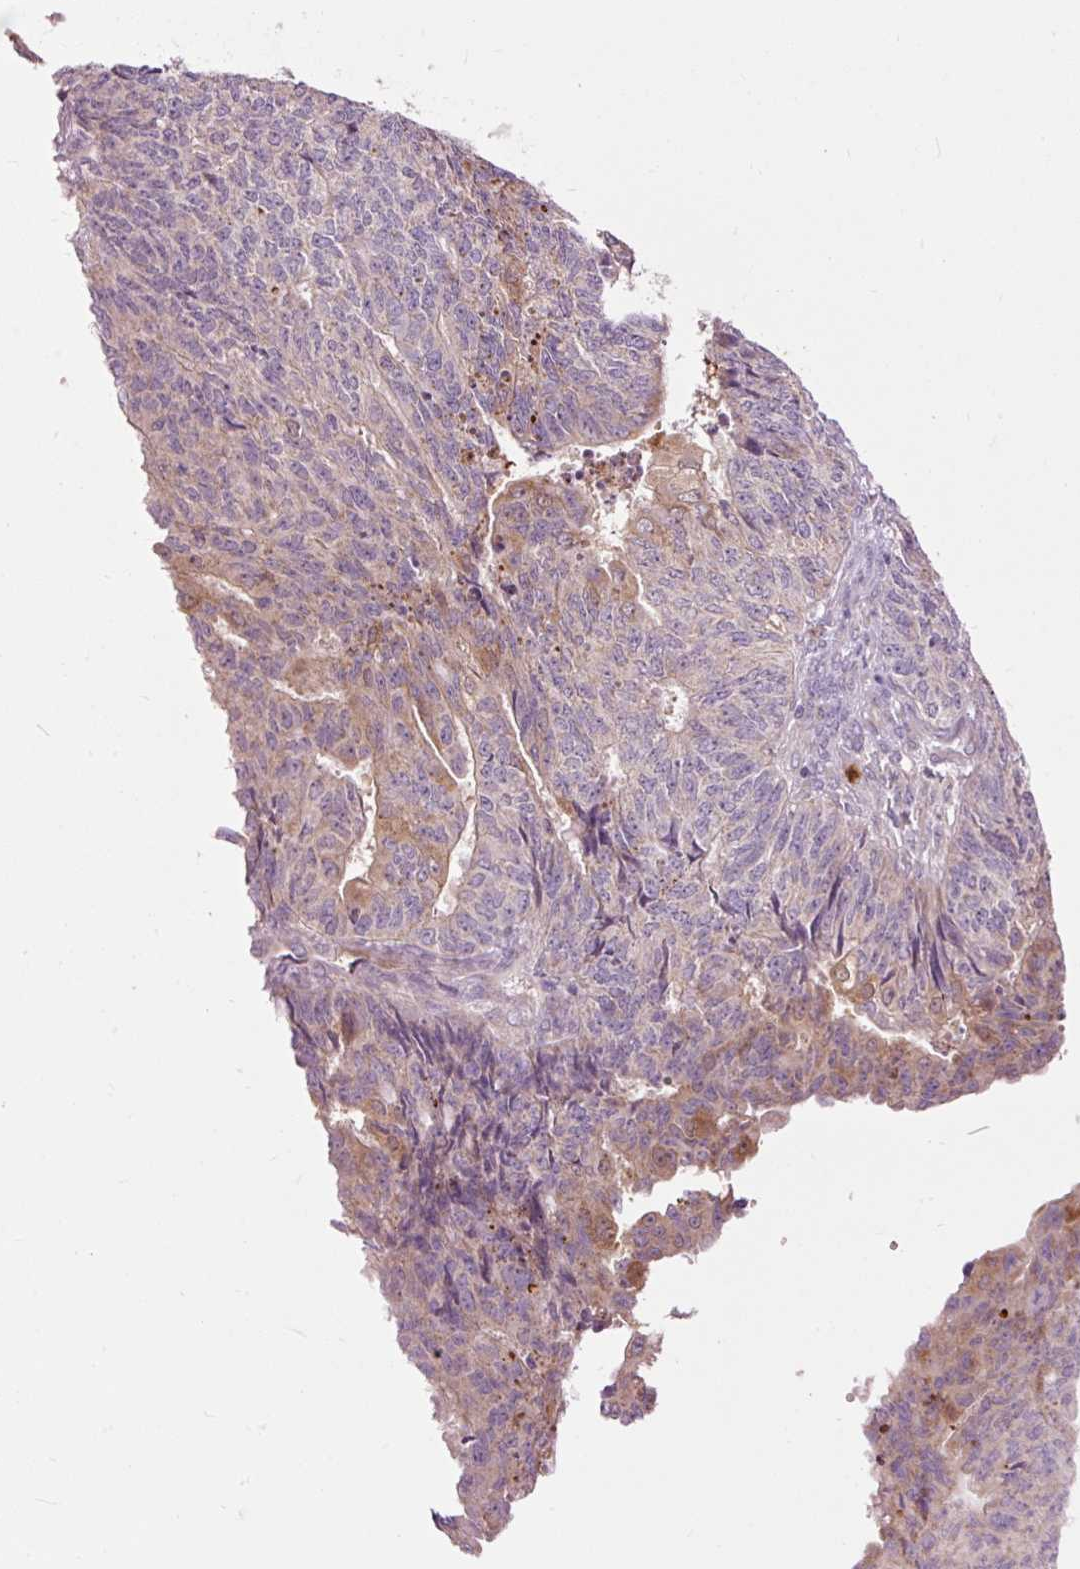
{"staining": {"intensity": "weak", "quantity": "25%-75%", "location": "cytoplasmic/membranous"}, "tissue": "endometrial cancer", "cell_type": "Tumor cells", "image_type": "cancer", "snomed": [{"axis": "morphology", "description": "Adenocarcinoma, NOS"}, {"axis": "topography", "description": "Endometrium"}], "caption": "Endometrial cancer (adenocarcinoma) stained with a protein marker reveals weak staining in tumor cells.", "gene": "PRDX5", "patient": {"sex": "female", "age": 32}}